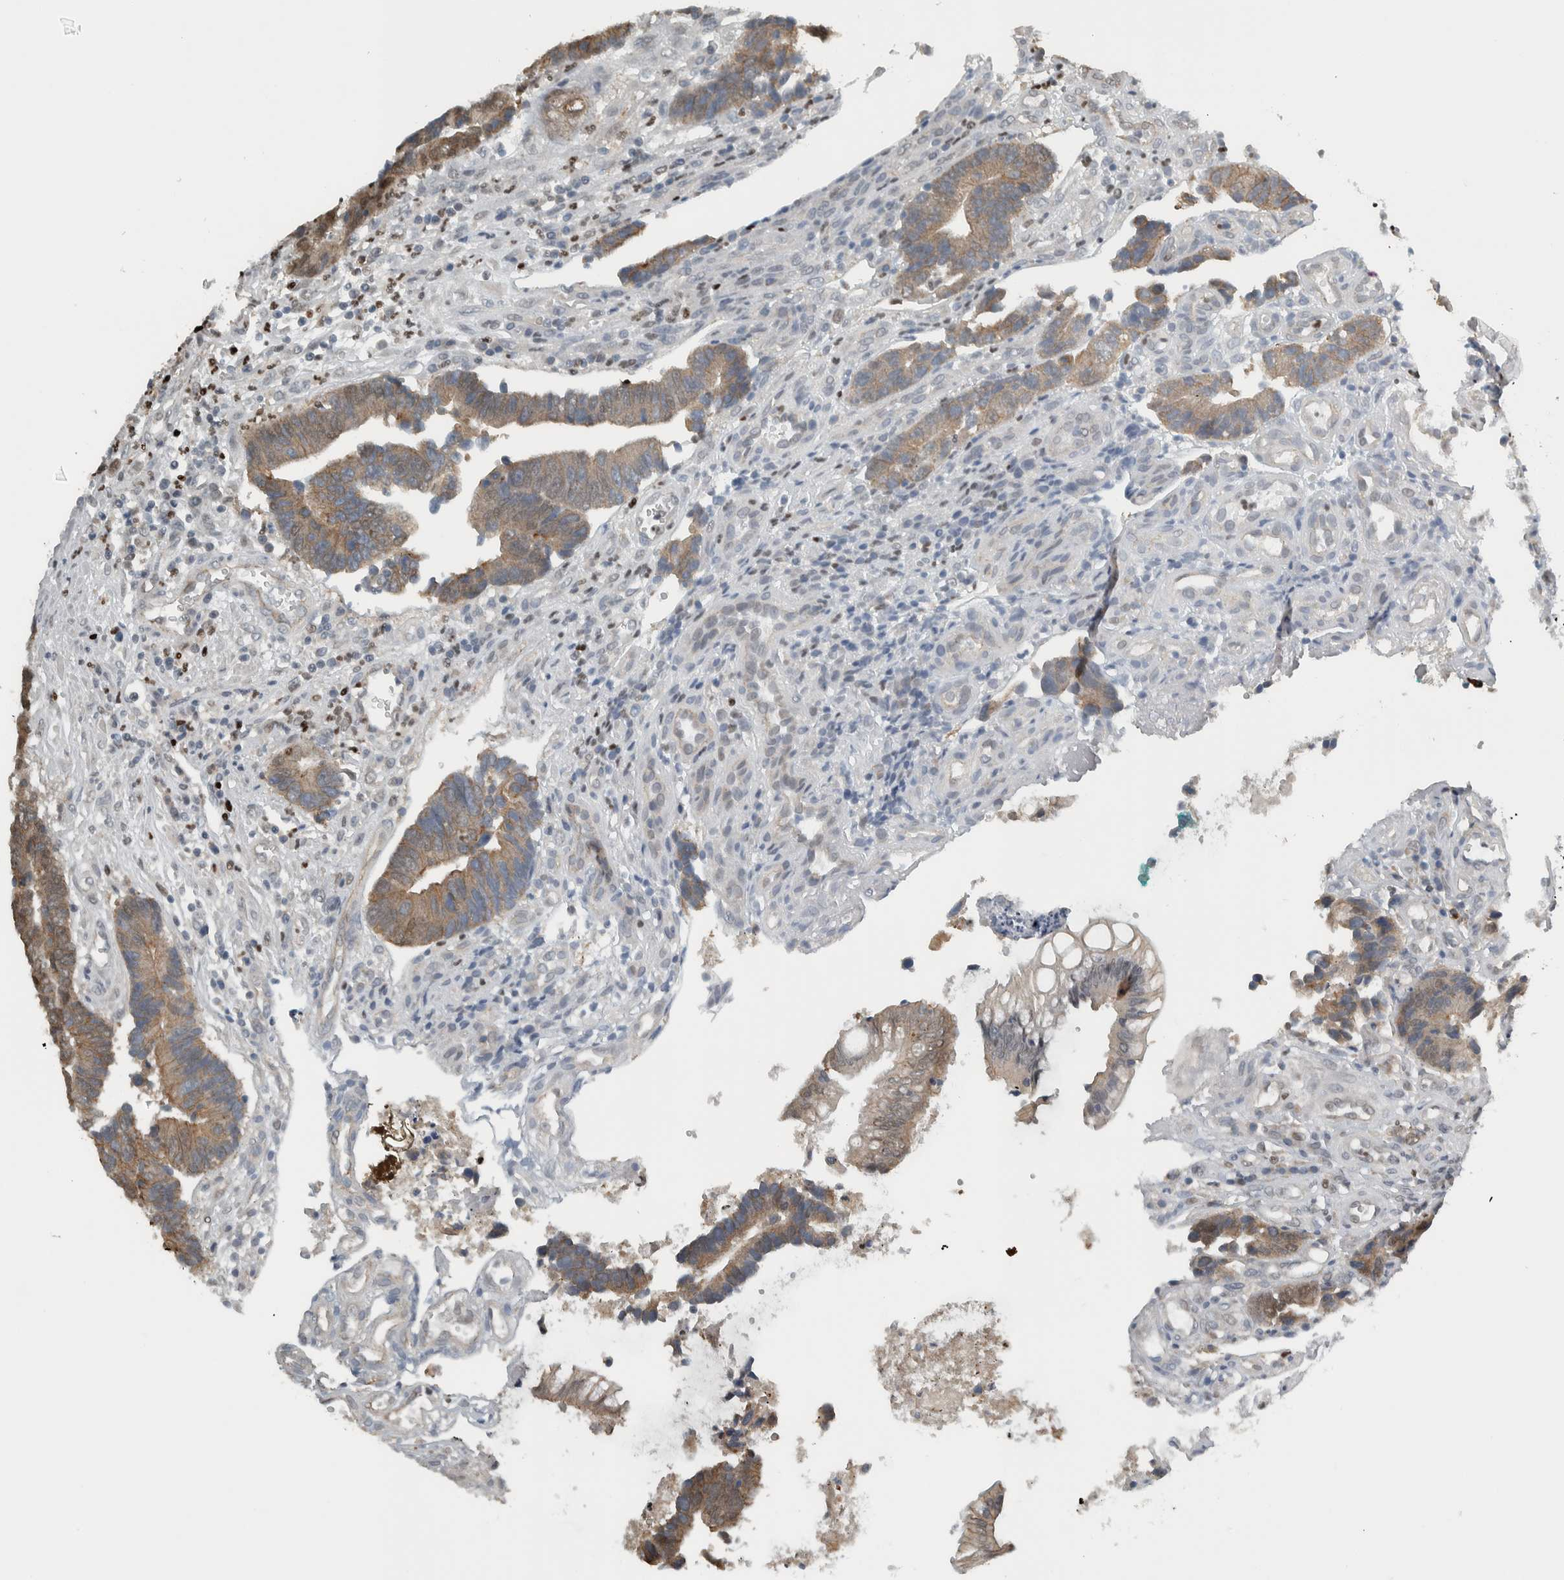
{"staining": {"intensity": "weak", "quantity": ">75%", "location": "cytoplasmic/membranous"}, "tissue": "colorectal cancer", "cell_type": "Tumor cells", "image_type": "cancer", "snomed": [{"axis": "morphology", "description": "Adenocarcinoma, NOS"}, {"axis": "topography", "description": "Rectum"}], "caption": "Immunohistochemical staining of human colorectal cancer (adenocarcinoma) reveals low levels of weak cytoplasmic/membranous protein staining in approximately >75% of tumor cells.", "gene": "ADPRM", "patient": {"sex": "male", "age": 84}}